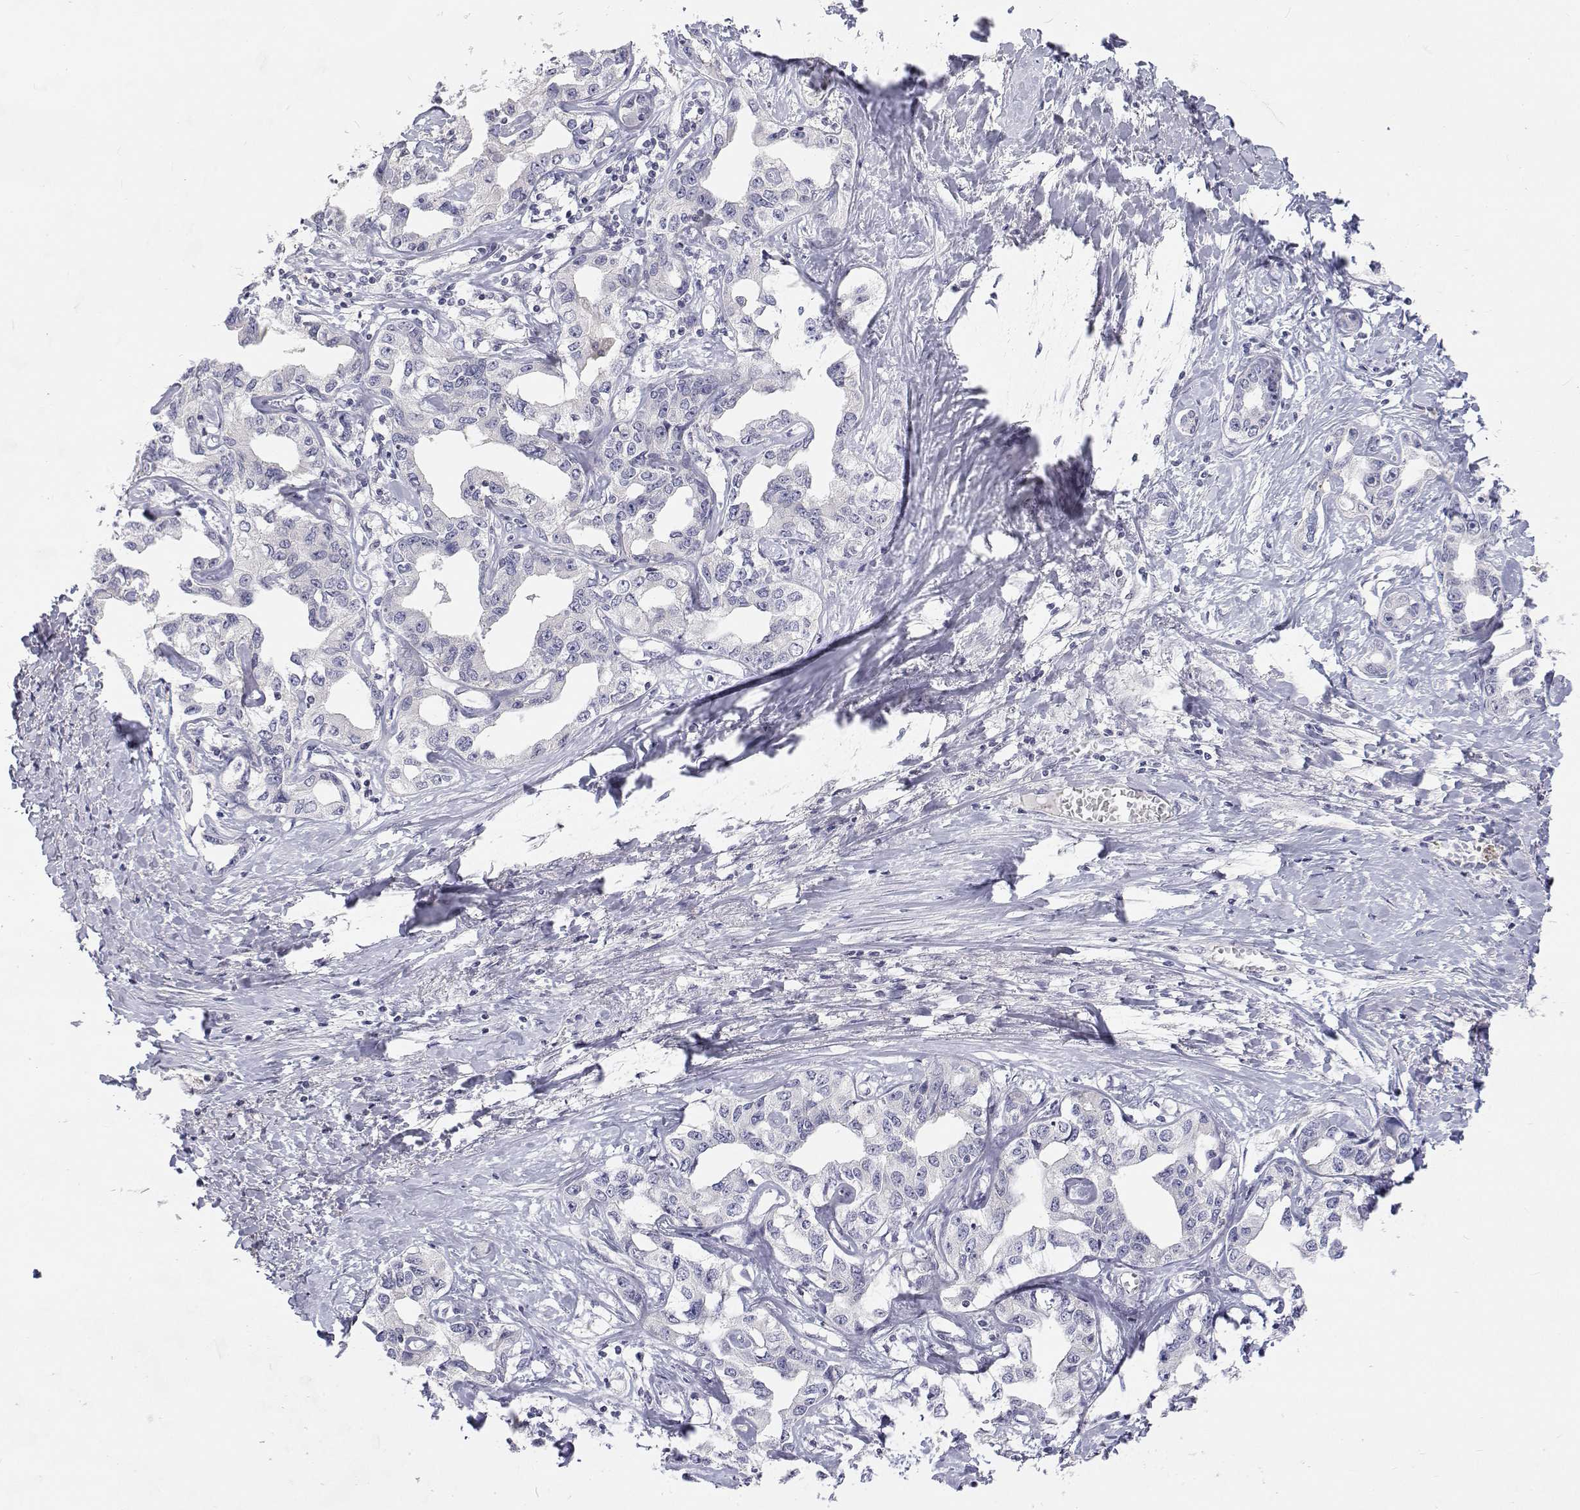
{"staining": {"intensity": "negative", "quantity": "none", "location": "none"}, "tissue": "liver cancer", "cell_type": "Tumor cells", "image_type": "cancer", "snomed": [{"axis": "morphology", "description": "Cholangiocarcinoma"}, {"axis": "topography", "description": "Liver"}], "caption": "There is no significant positivity in tumor cells of cholangiocarcinoma (liver).", "gene": "MYPN", "patient": {"sex": "male", "age": 59}}